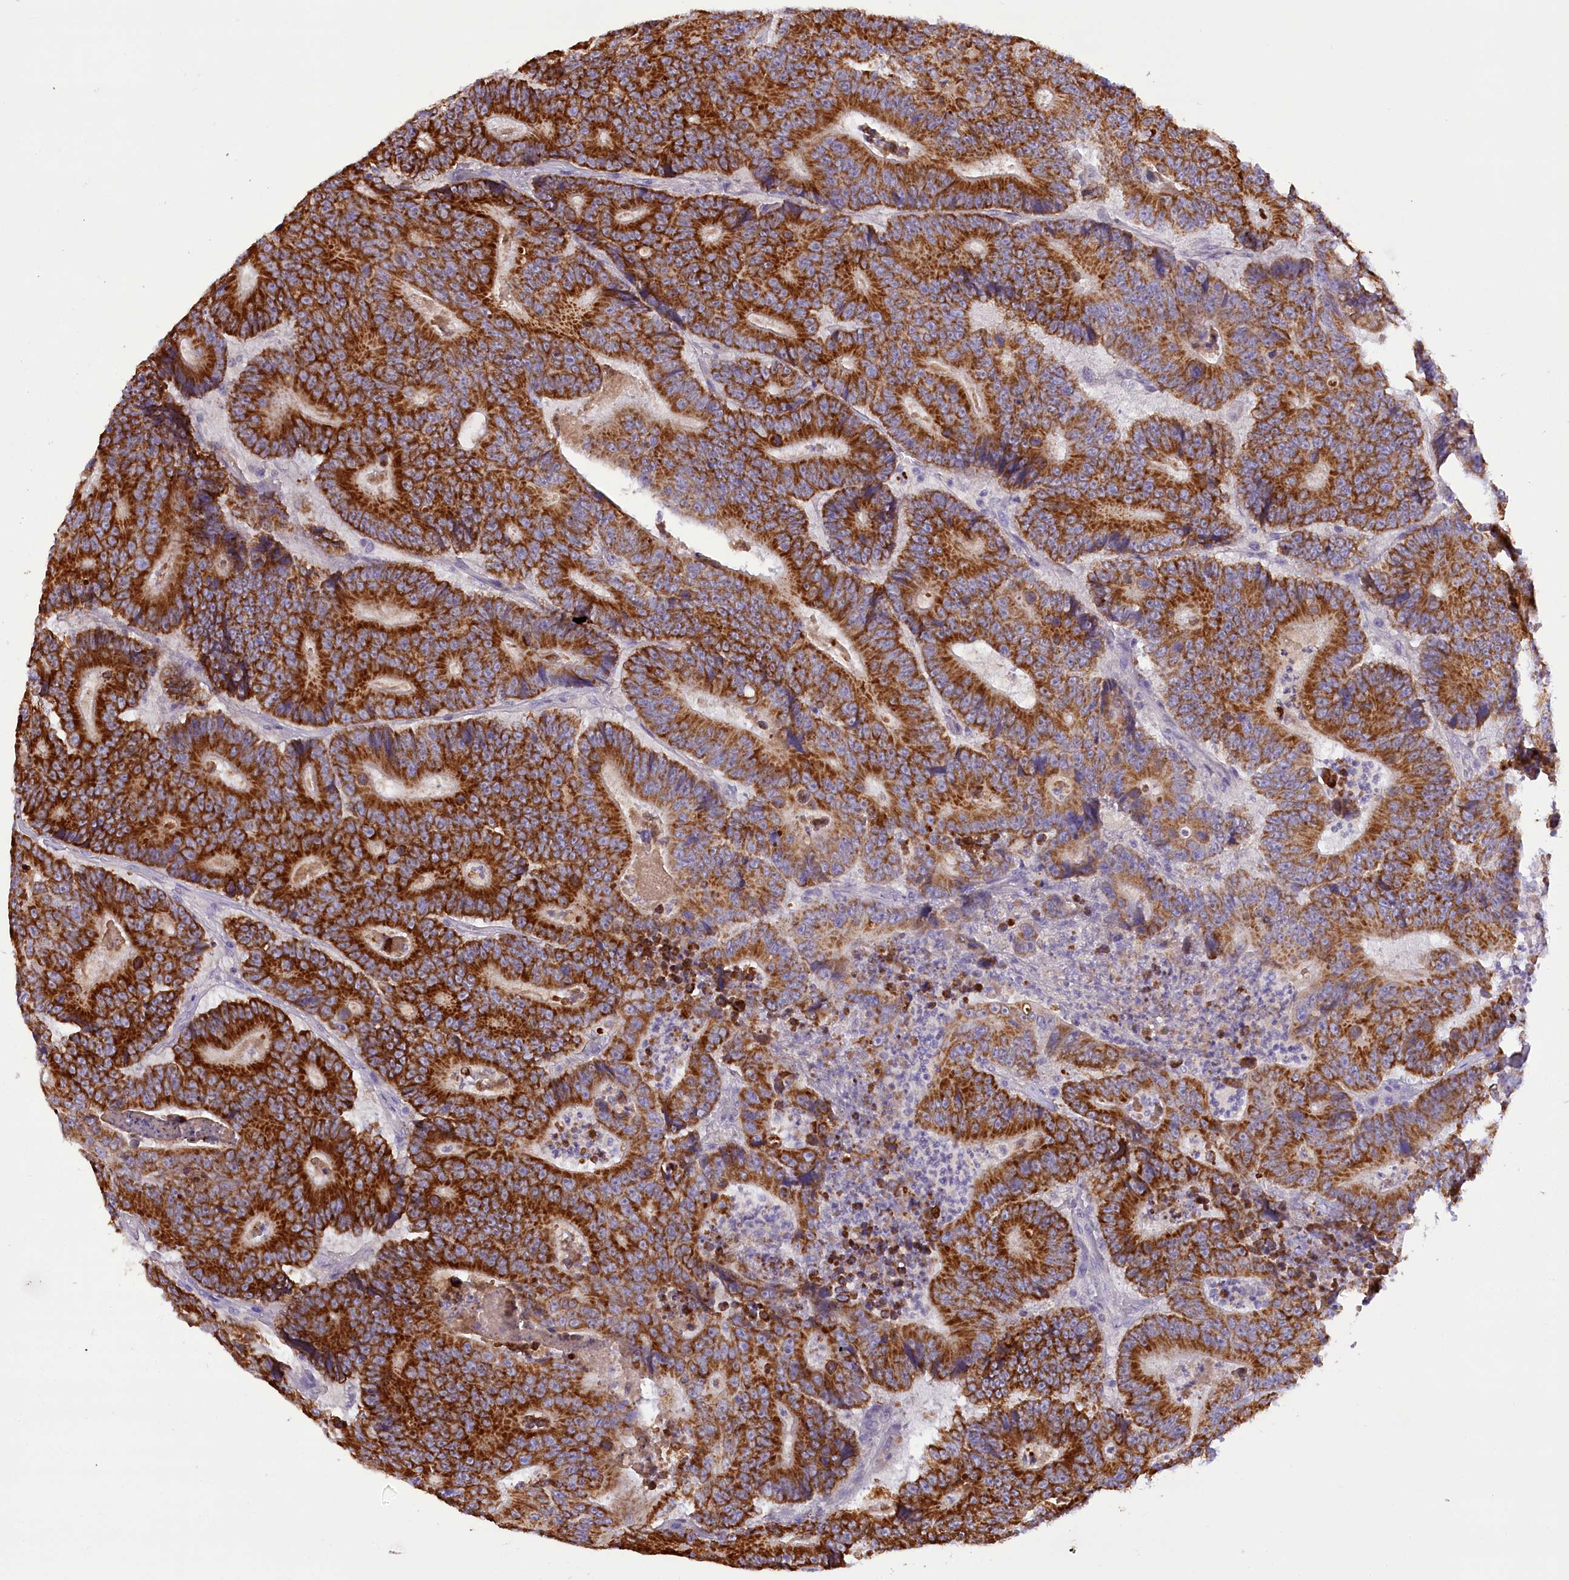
{"staining": {"intensity": "strong", "quantity": ">75%", "location": "cytoplasmic/membranous"}, "tissue": "colorectal cancer", "cell_type": "Tumor cells", "image_type": "cancer", "snomed": [{"axis": "morphology", "description": "Adenocarcinoma, NOS"}, {"axis": "topography", "description": "Colon"}], "caption": "The immunohistochemical stain labels strong cytoplasmic/membranous positivity in tumor cells of adenocarcinoma (colorectal) tissue.", "gene": "DCUN1D1", "patient": {"sex": "male", "age": 83}}